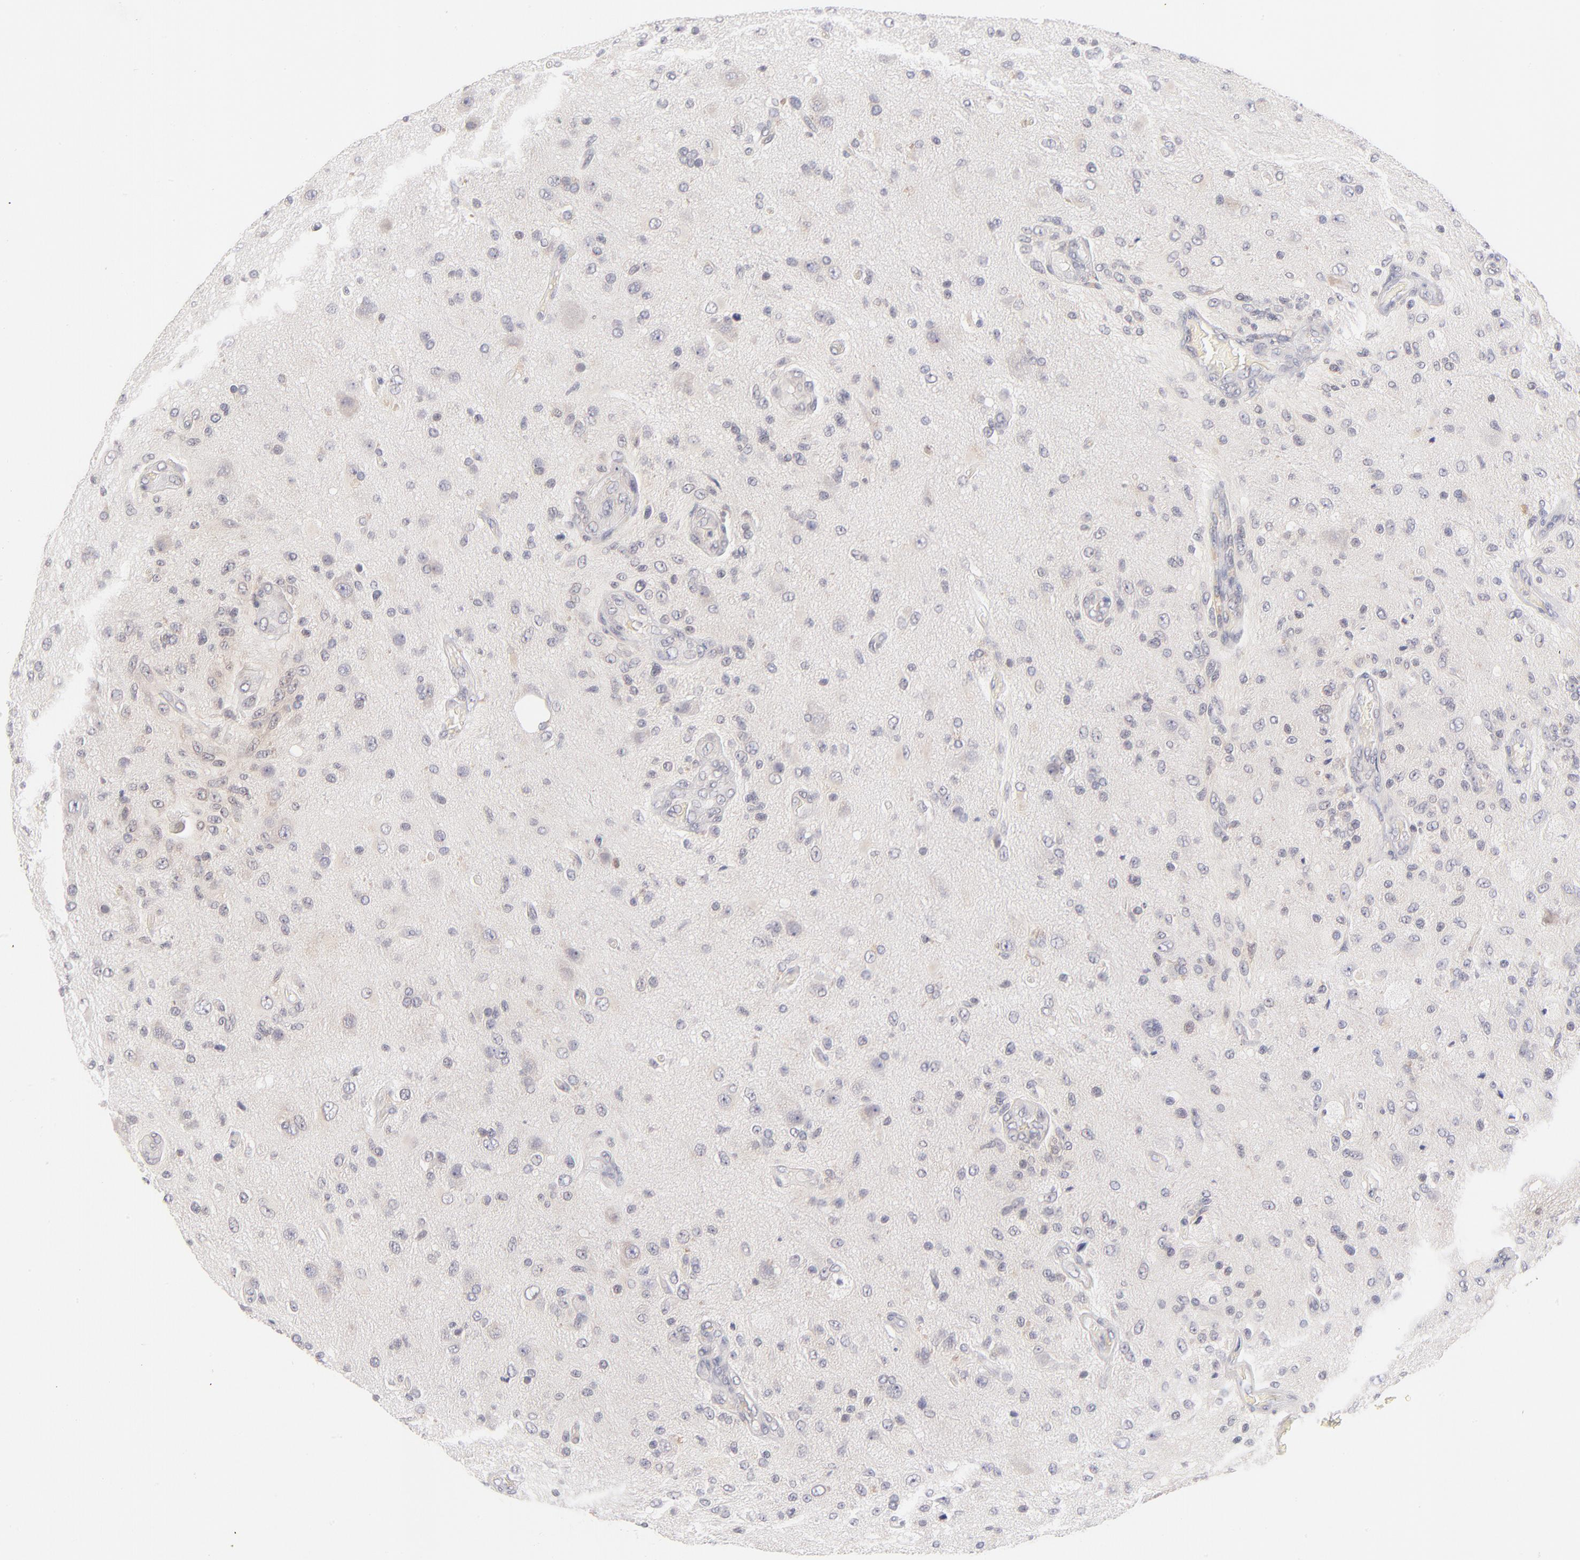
{"staining": {"intensity": "negative", "quantity": "none", "location": "none"}, "tissue": "glioma", "cell_type": "Tumor cells", "image_type": "cancer", "snomed": [{"axis": "morphology", "description": "Normal tissue, NOS"}, {"axis": "morphology", "description": "Glioma, malignant, High grade"}, {"axis": "topography", "description": "Cerebral cortex"}], "caption": "High magnification brightfield microscopy of malignant high-grade glioma stained with DAB (brown) and counterstained with hematoxylin (blue): tumor cells show no significant staining.", "gene": "CASP6", "patient": {"sex": "male", "age": 77}}